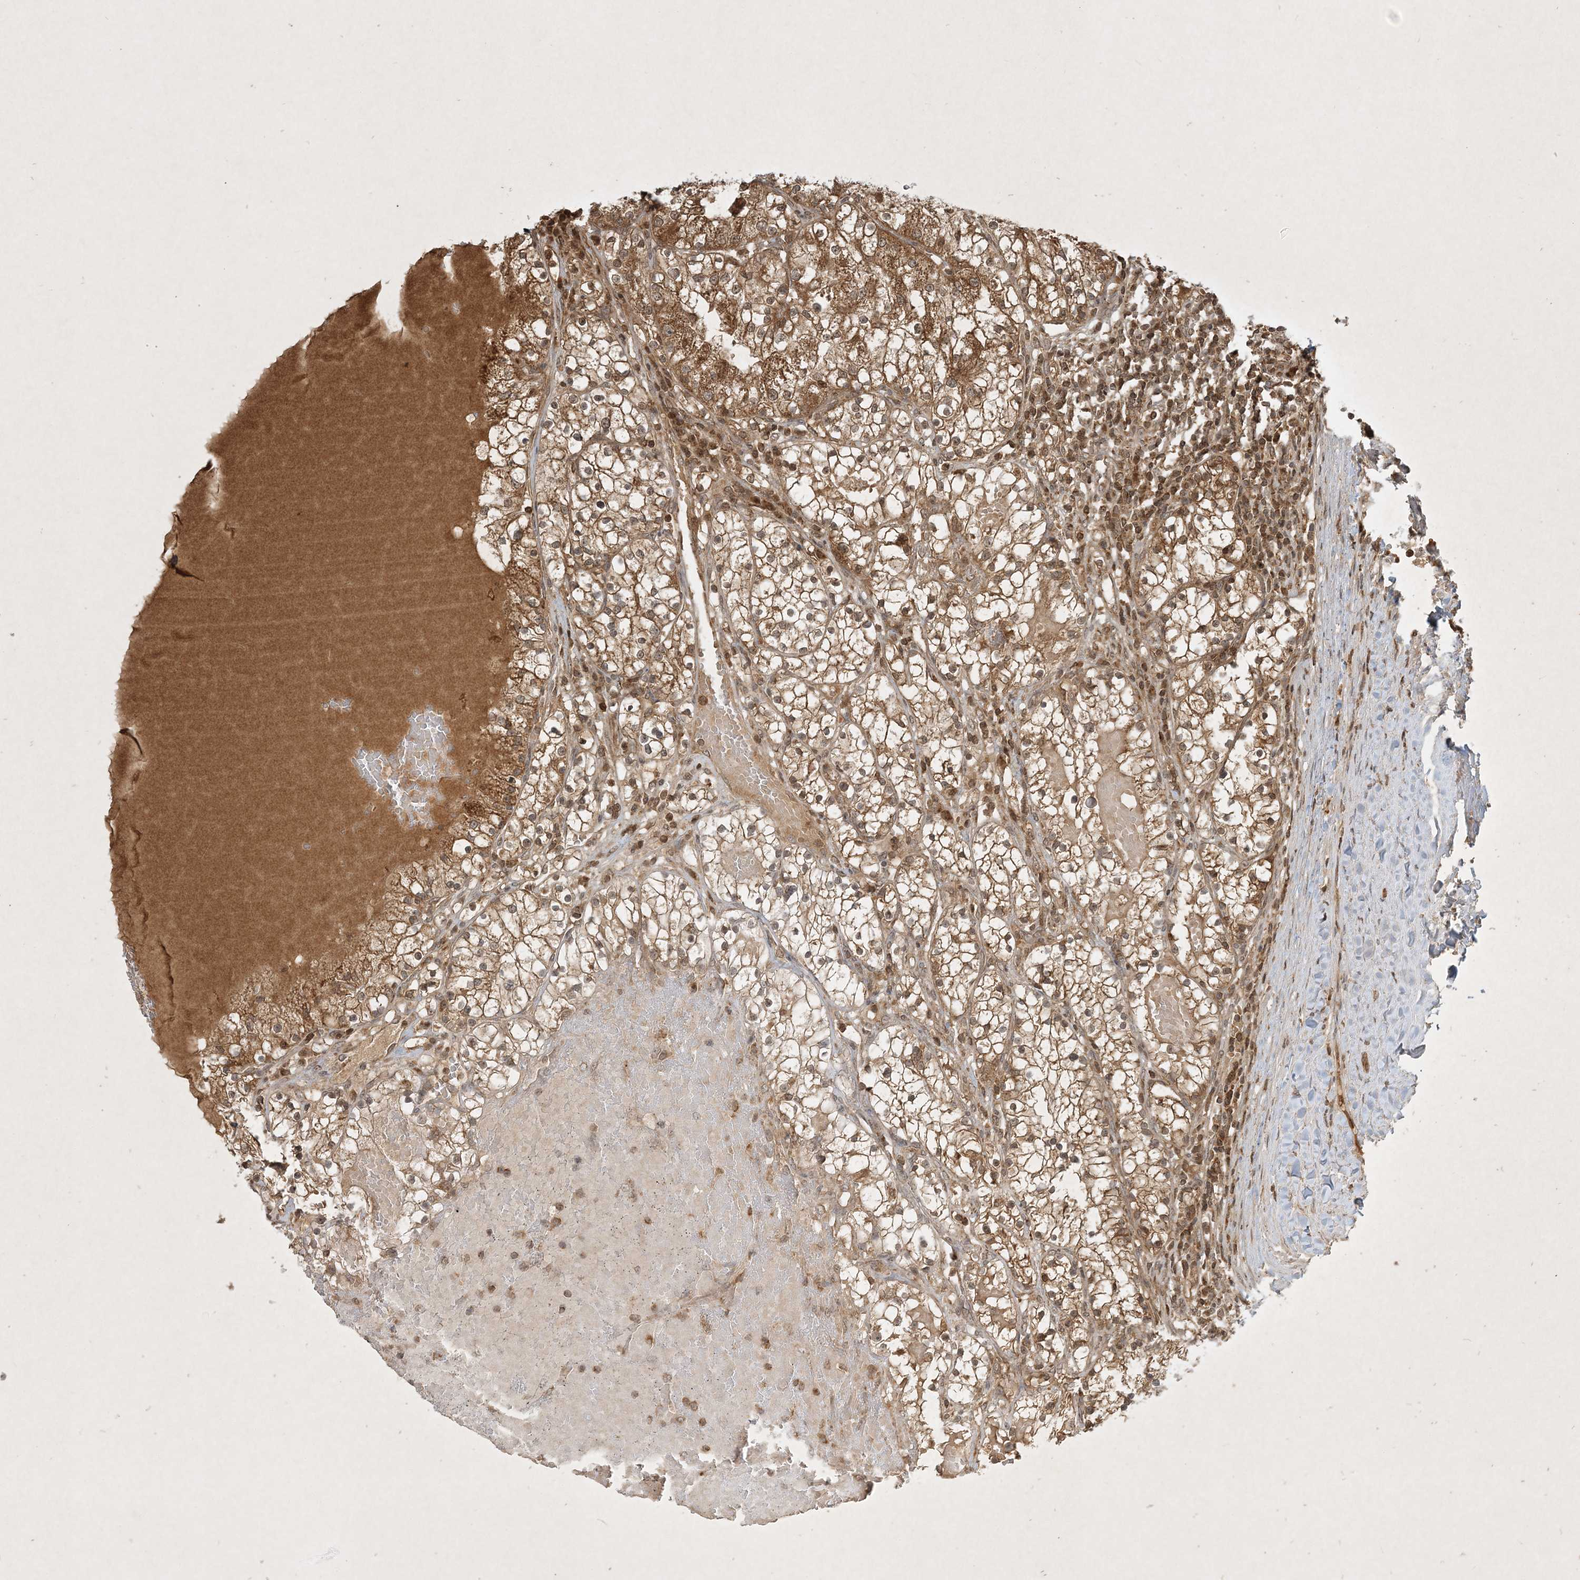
{"staining": {"intensity": "moderate", "quantity": ">75%", "location": "cytoplasmic/membranous"}, "tissue": "renal cancer", "cell_type": "Tumor cells", "image_type": "cancer", "snomed": [{"axis": "morphology", "description": "Normal tissue, NOS"}, {"axis": "morphology", "description": "Adenocarcinoma, NOS"}, {"axis": "topography", "description": "Kidney"}], "caption": "This histopathology image displays renal cancer stained with IHC to label a protein in brown. The cytoplasmic/membranous of tumor cells show moderate positivity for the protein. Nuclei are counter-stained blue.", "gene": "PLTP", "patient": {"sex": "male", "age": 68}}